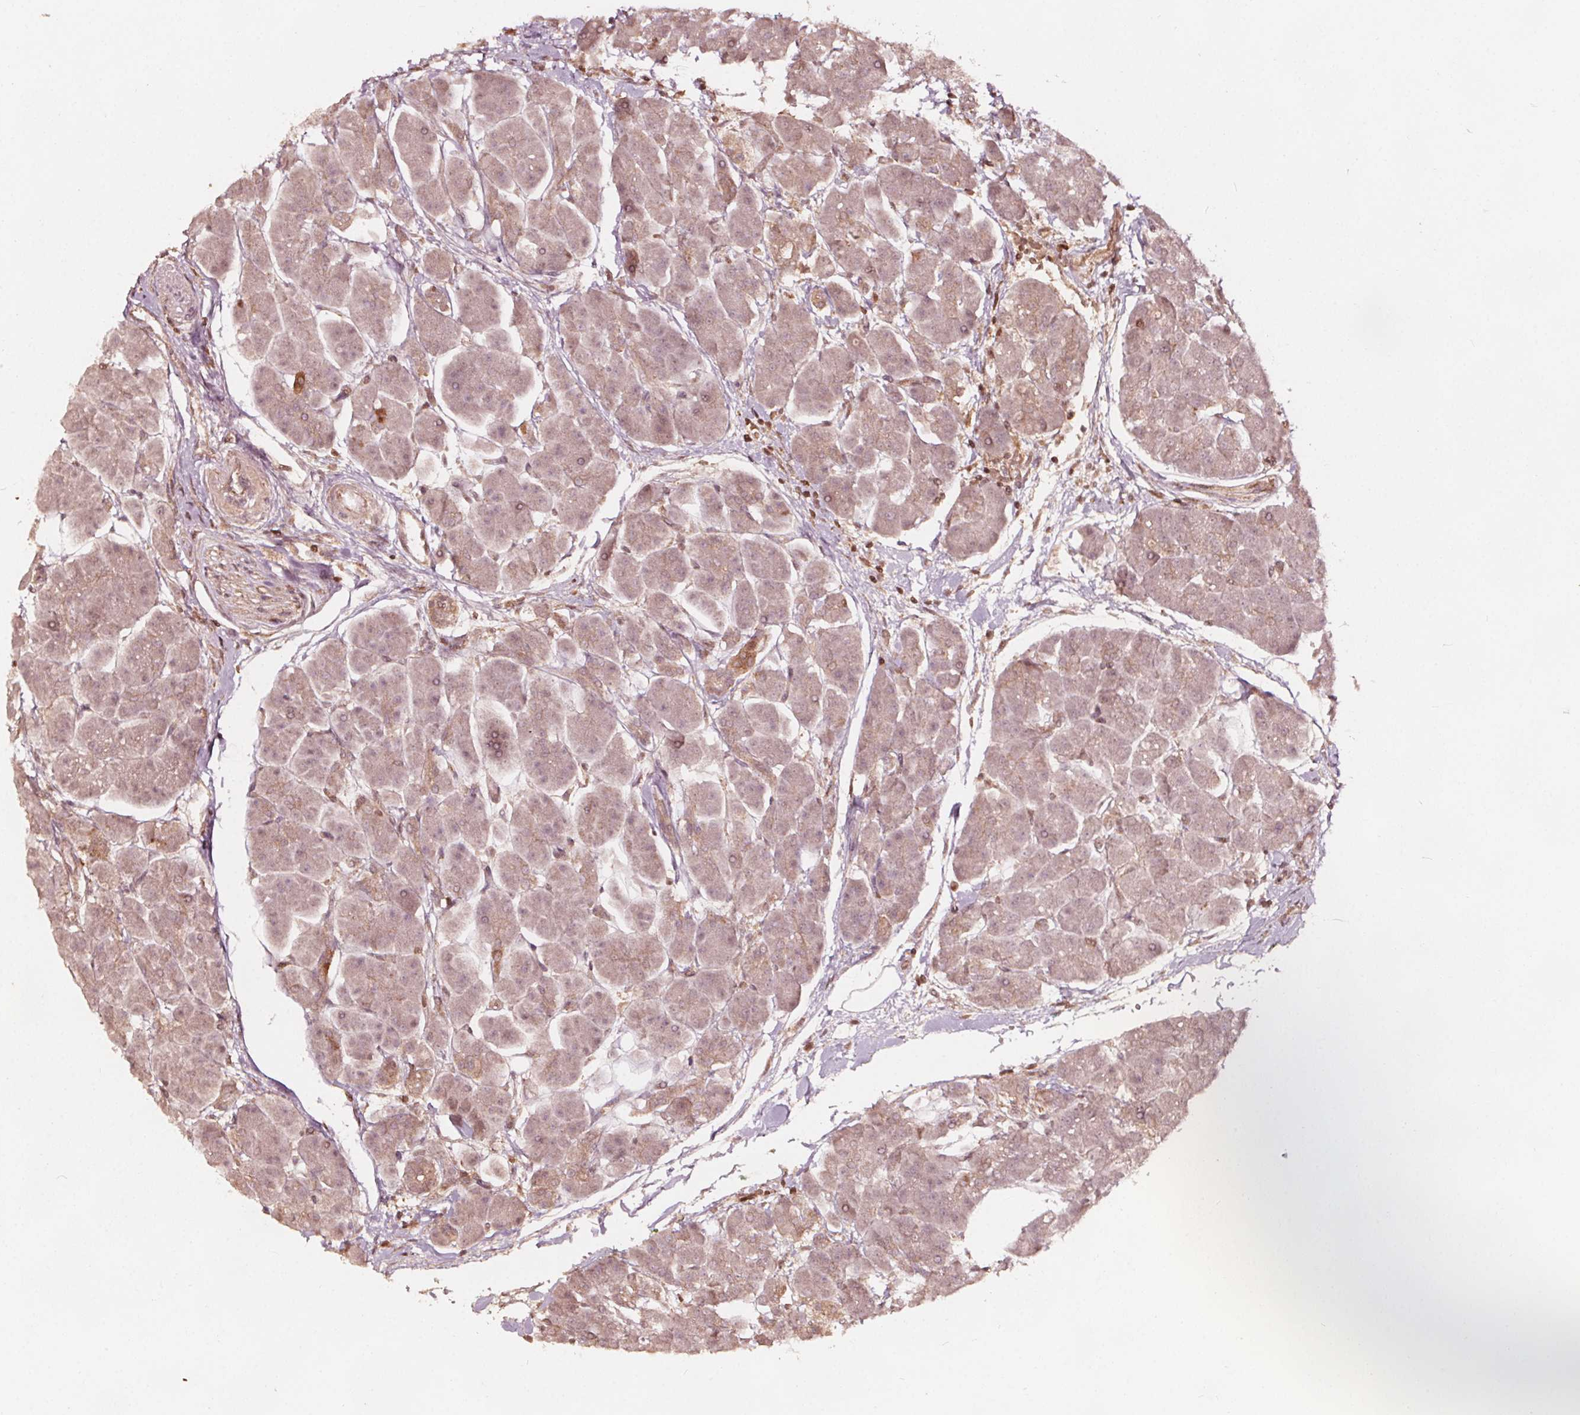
{"staining": {"intensity": "moderate", "quantity": ">75%", "location": "cytoplasmic/membranous"}, "tissue": "pancreas", "cell_type": "Exocrine glandular cells", "image_type": "normal", "snomed": [{"axis": "morphology", "description": "Normal tissue, NOS"}, {"axis": "topography", "description": "Adipose tissue"}, {"axis": "topography", "description": "Pancreas"}, {"axis": "topography", "description": "Peripheral nerve tissue"}], "caption": "This is a histology image of immunohistochemistry (IHC) staining of normal pancreas, which shows moderate staining in the cytoplasmic/membranous of exocrine glandular cells.", "gene": "AIP", "patient": {"sex": "female", "age": 58}}